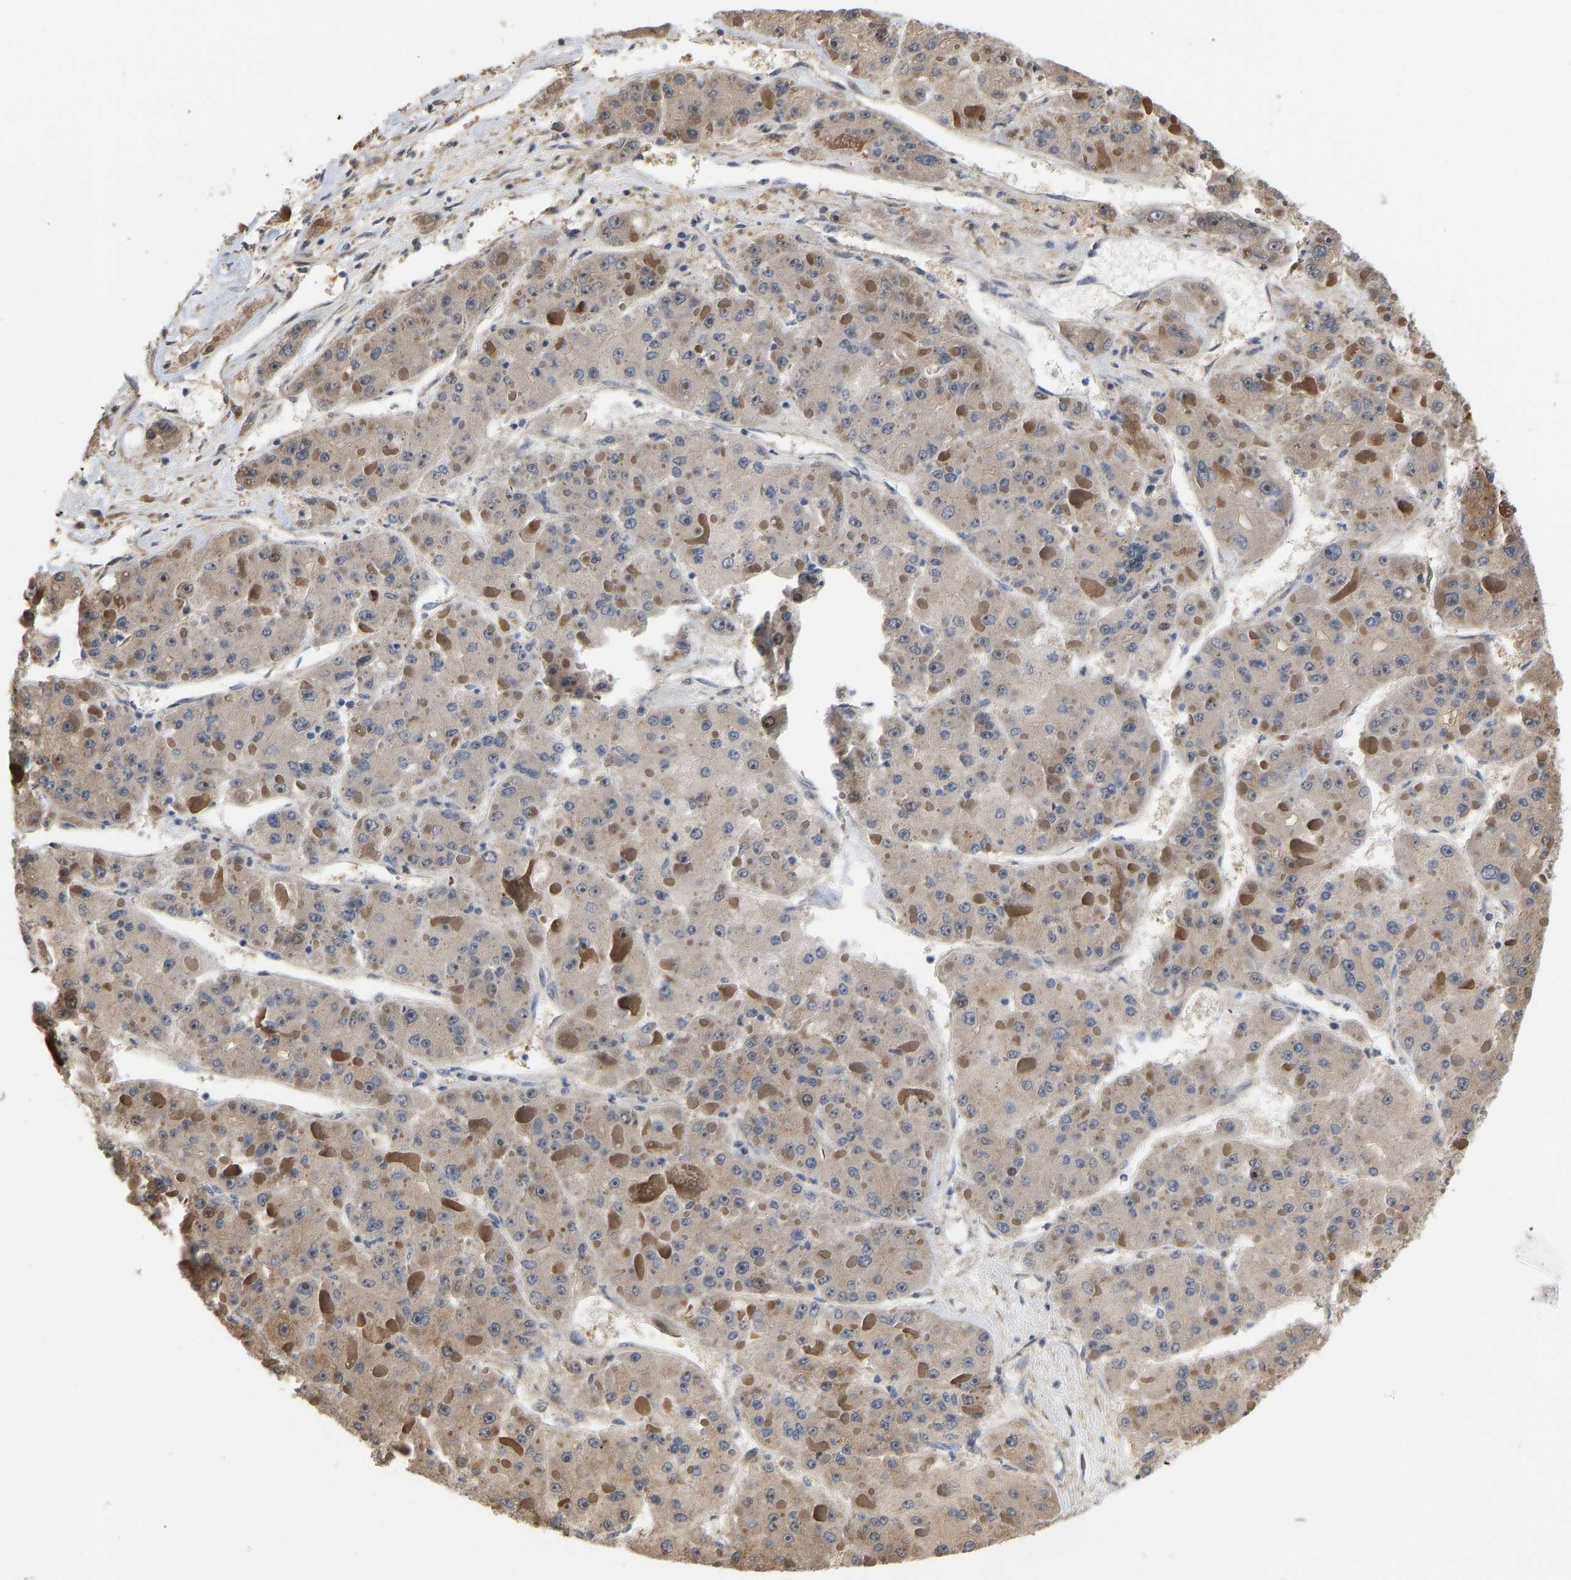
{"staining": {"intensity": "weak", "quantity": ">75%", "location": "cytoplasmic/membranous,nuclear"}, "tissue": "liver cancer", "cell_type": "Tumor cells", "image_type": "cancer", "snomed": [{"axis": "morphology", "description": "Carcinoma, Hepatocellular, NOS"}, {"axis": "topography", "description": "Liver"}], "caption": "Immunohistochemical staining of human hepatocellular carcinoma (liver) displays low levels of weak cytoplasmic/membranous and nuclear staining in approximately >75% of tumor cells. Ihc stains the protein of interest in brown and the nuclei are stained blue.", "gene": "YIPF4", "patient": {"sex": "female", "age": 73}}